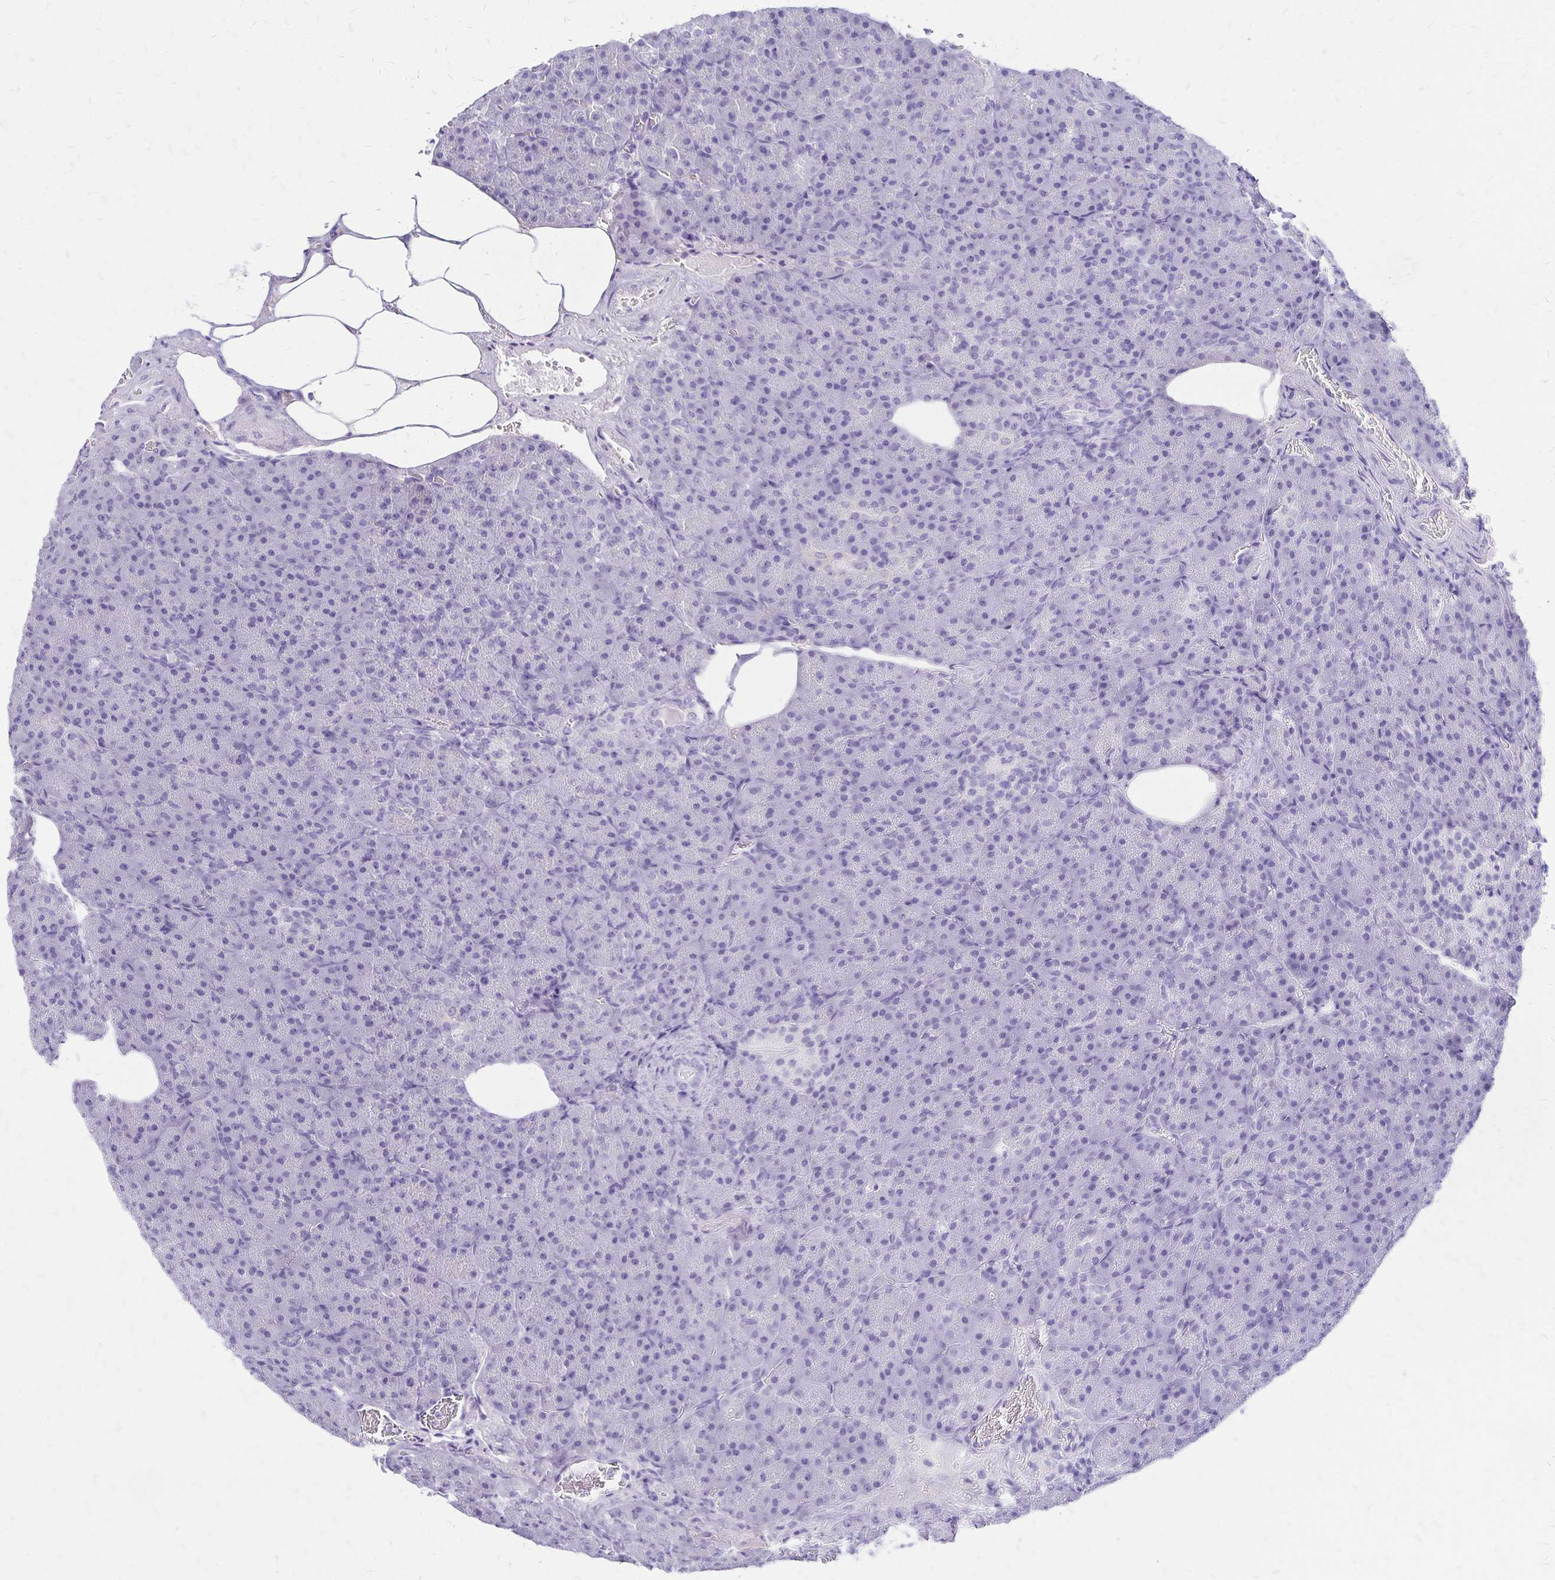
{"staining": {"intensity": "negative", "quantity": "none", "location": "none"}, "tissue": "pancreas", "cell_type": "Exocrine glandular cells", "image_type": "normal", "snomed": [{"axis": "morphology", "description": "Normal tissue, NOS"}, {"axis": "topography", "description": "Pancreas"}], "caption": "High power microscopy image of an IHC micrograph of benign pancreas, revealing no significant expression in exocrine glandular cells. (DAB immunohistochemistry (IHC) visualized using brightfield microscopy, high magnification).", "gene": "LIN28B", "patient": {"sex": "female", "age": 74}}